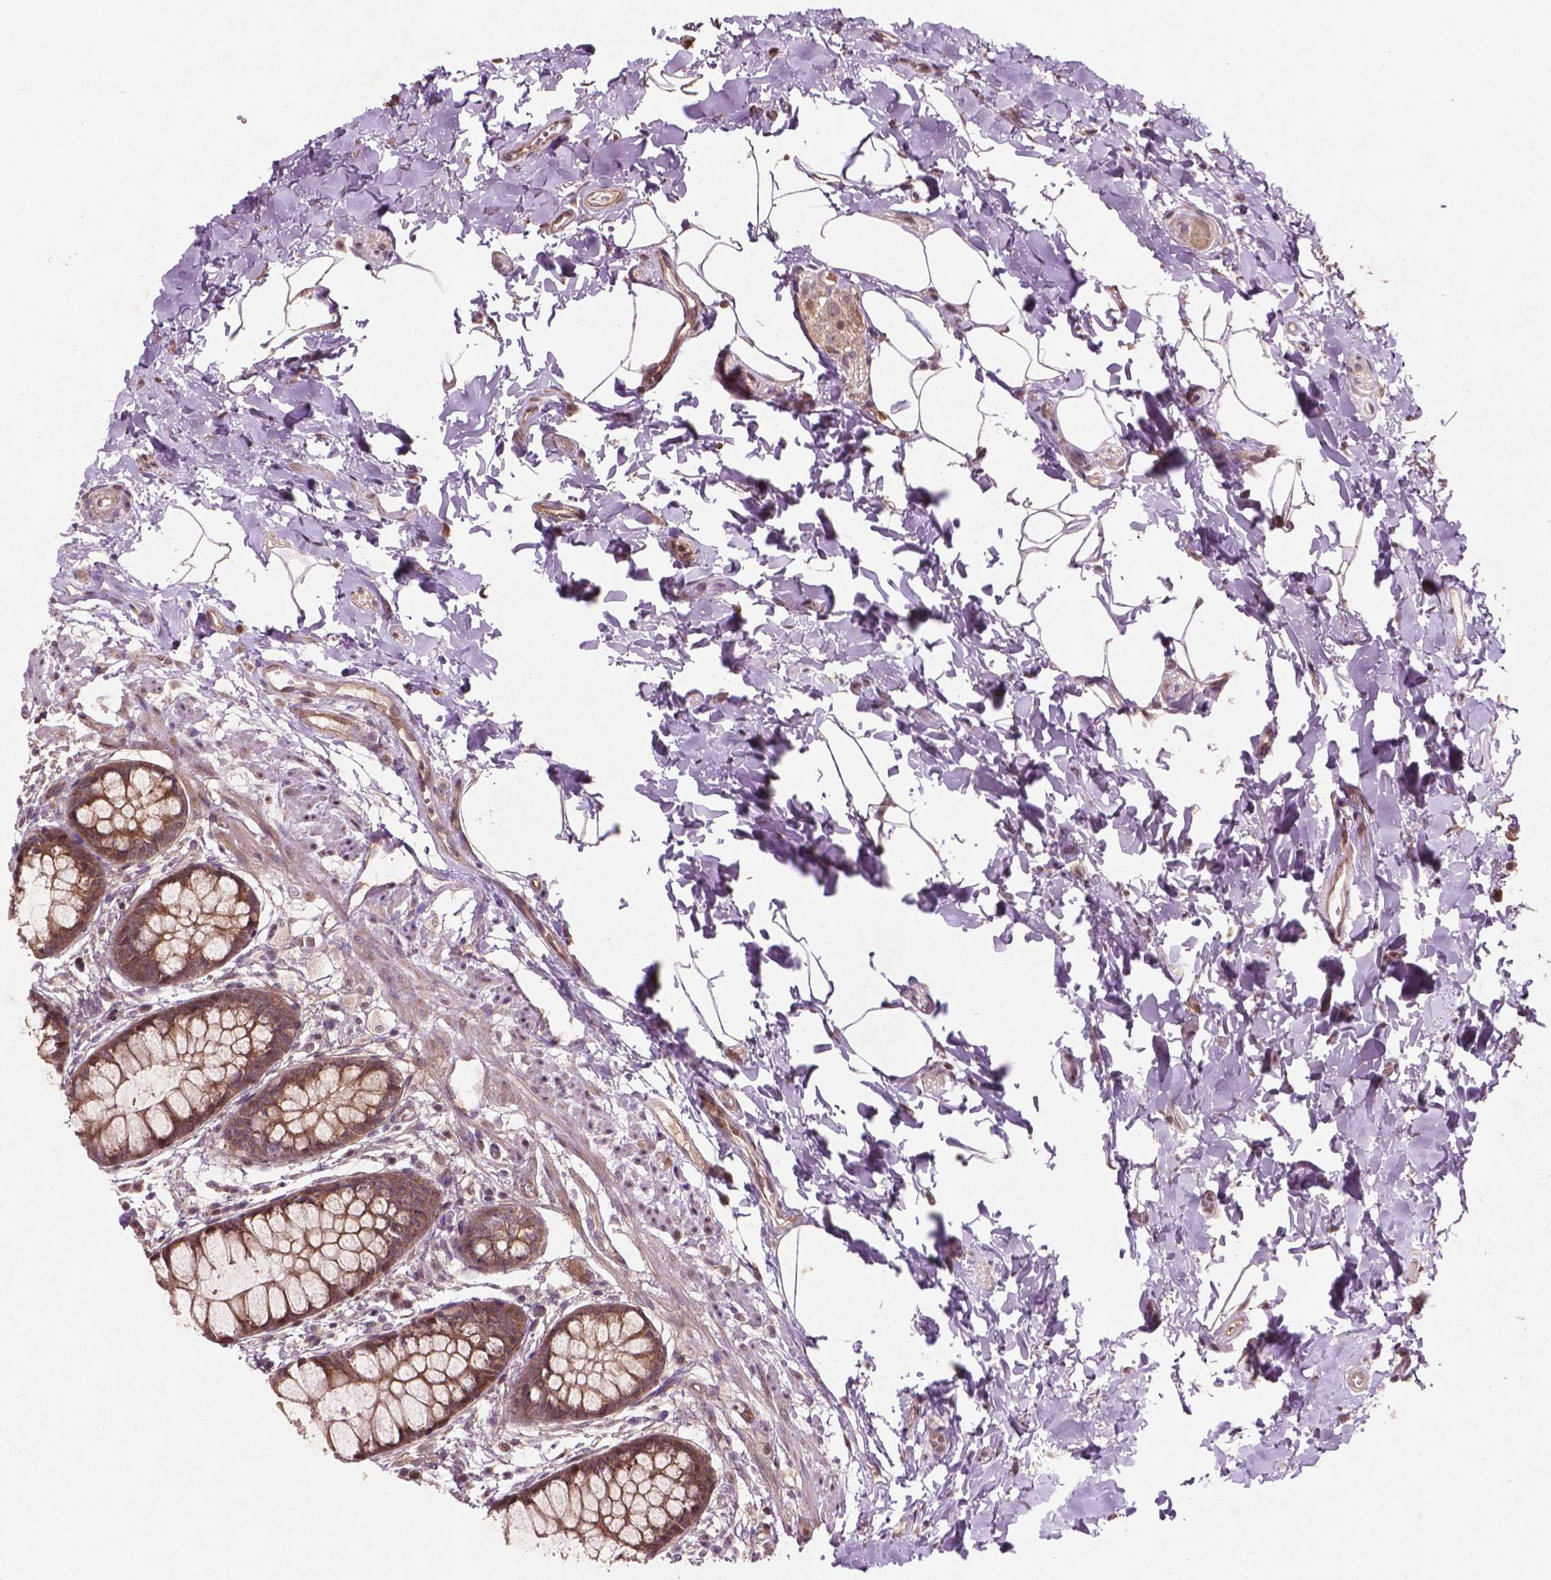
{"staining": {"intensity": "strong", "quantity": ">75%", "location": "cytoplasmic/membranous"}, "tissue": "rectum", "cell_type": "Glandular cells", "image_type": "normal", "snomed": [{"axis": "morphology", "description": "Normal tissue, NOS"}, {"axis": "topography", "description": "Rectum"}], "caption": "High-power microscopy captured an IHC image of normal rectum, revealing strong cytoplasmic/membranous expression in approximately >75% of glandular cells. The staining was performed using DAB to visualize the protein expression in brown, while the nuclei were stained in blue with hematoxylin (Magnification: 20x).", "gene": "B3GALNT2", "patient": {"sex": "female", "age": 62}}